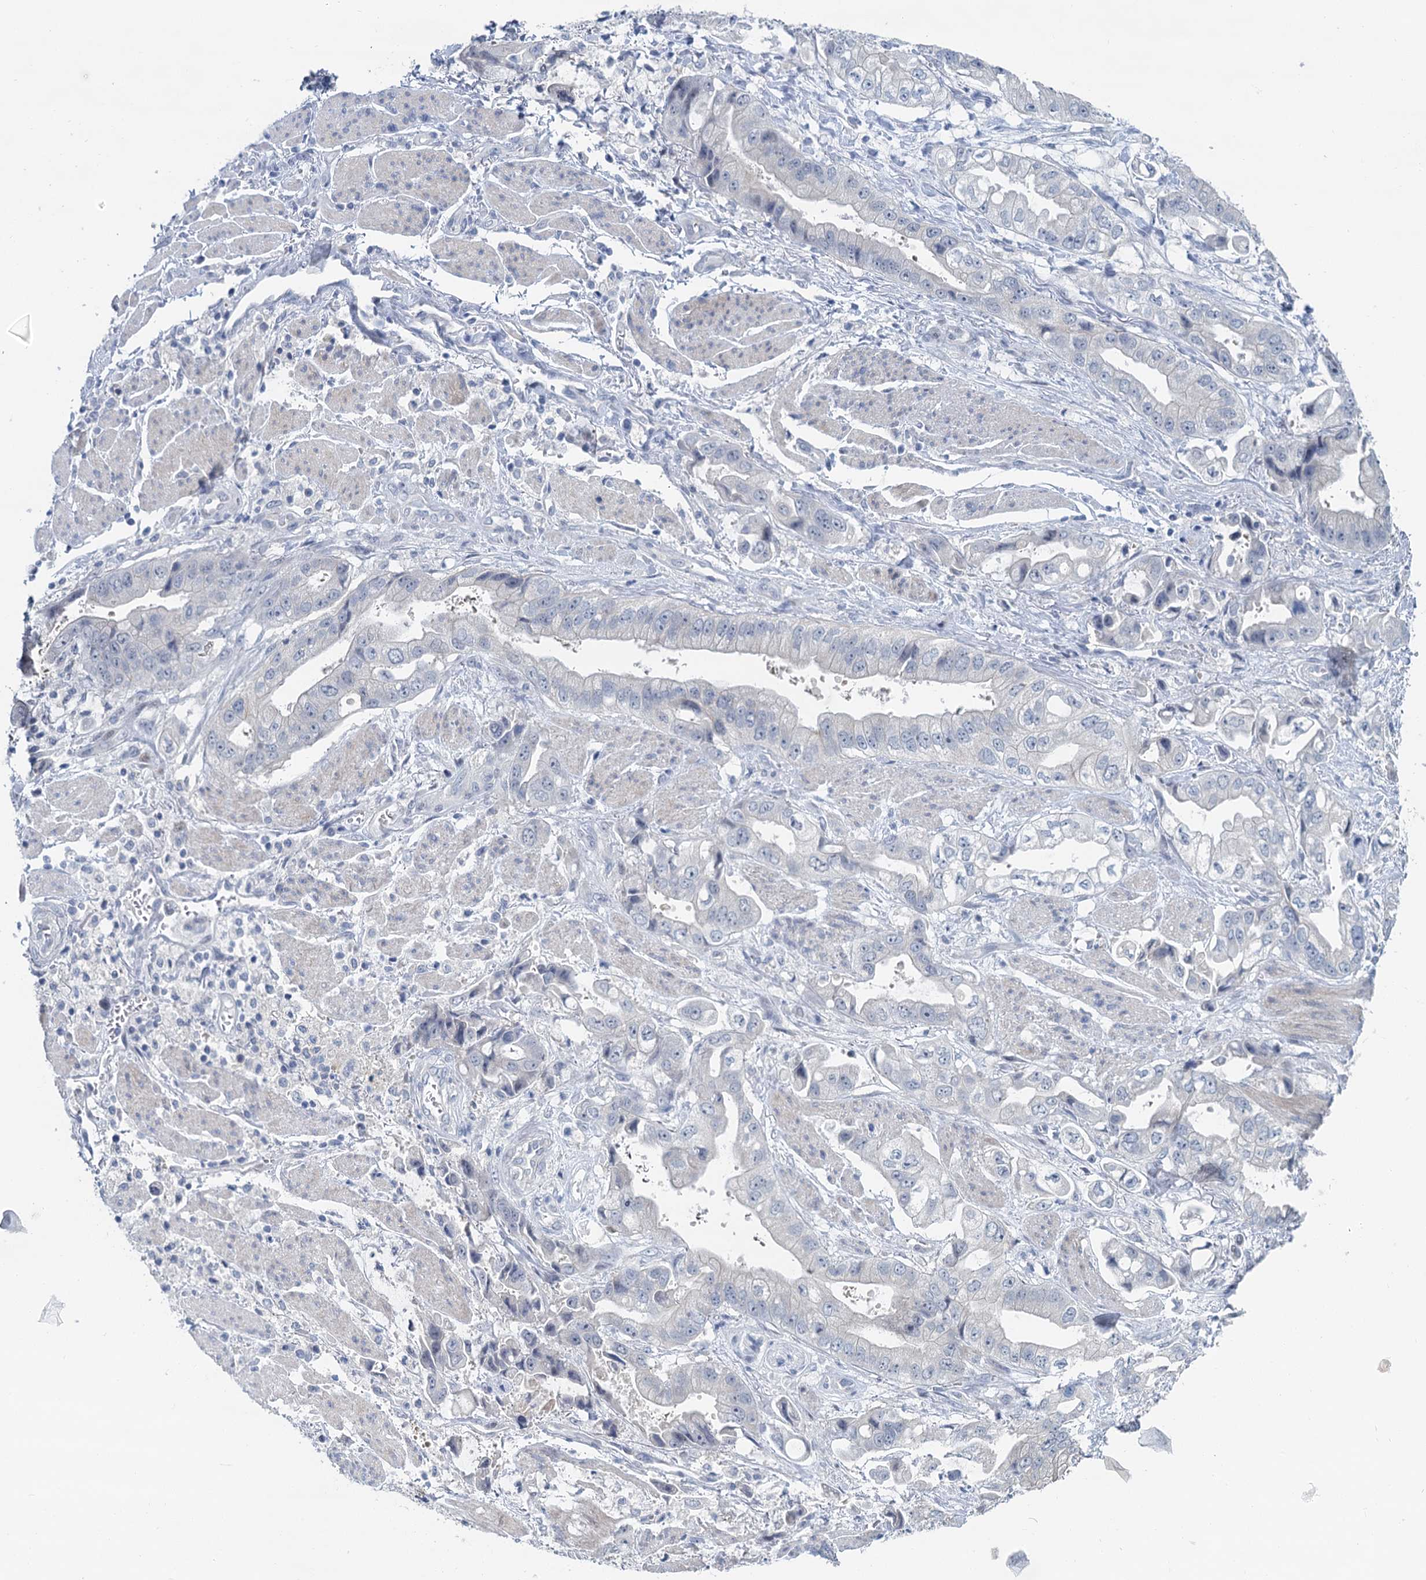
{"staining": {"intensity": "negative", "quantity": "none", "location": "none"}, "tissue": "stomach cancer", "cell_type": "Tumor cells", "image_type": "cancer", "snomed": [{"axis": "morphology", "description": "Adenocarcinoma, NOS"}, {"axis": "topography", "description": "Stomach"}], "caption": "High power microscopy micrograph of an immunohistochemistry micrograph of stomach adenocarcinoma, revealing no significant expression in tumor cells.", "gene": "ACRBP", "patient": {"sex": "male", "age": 62}}